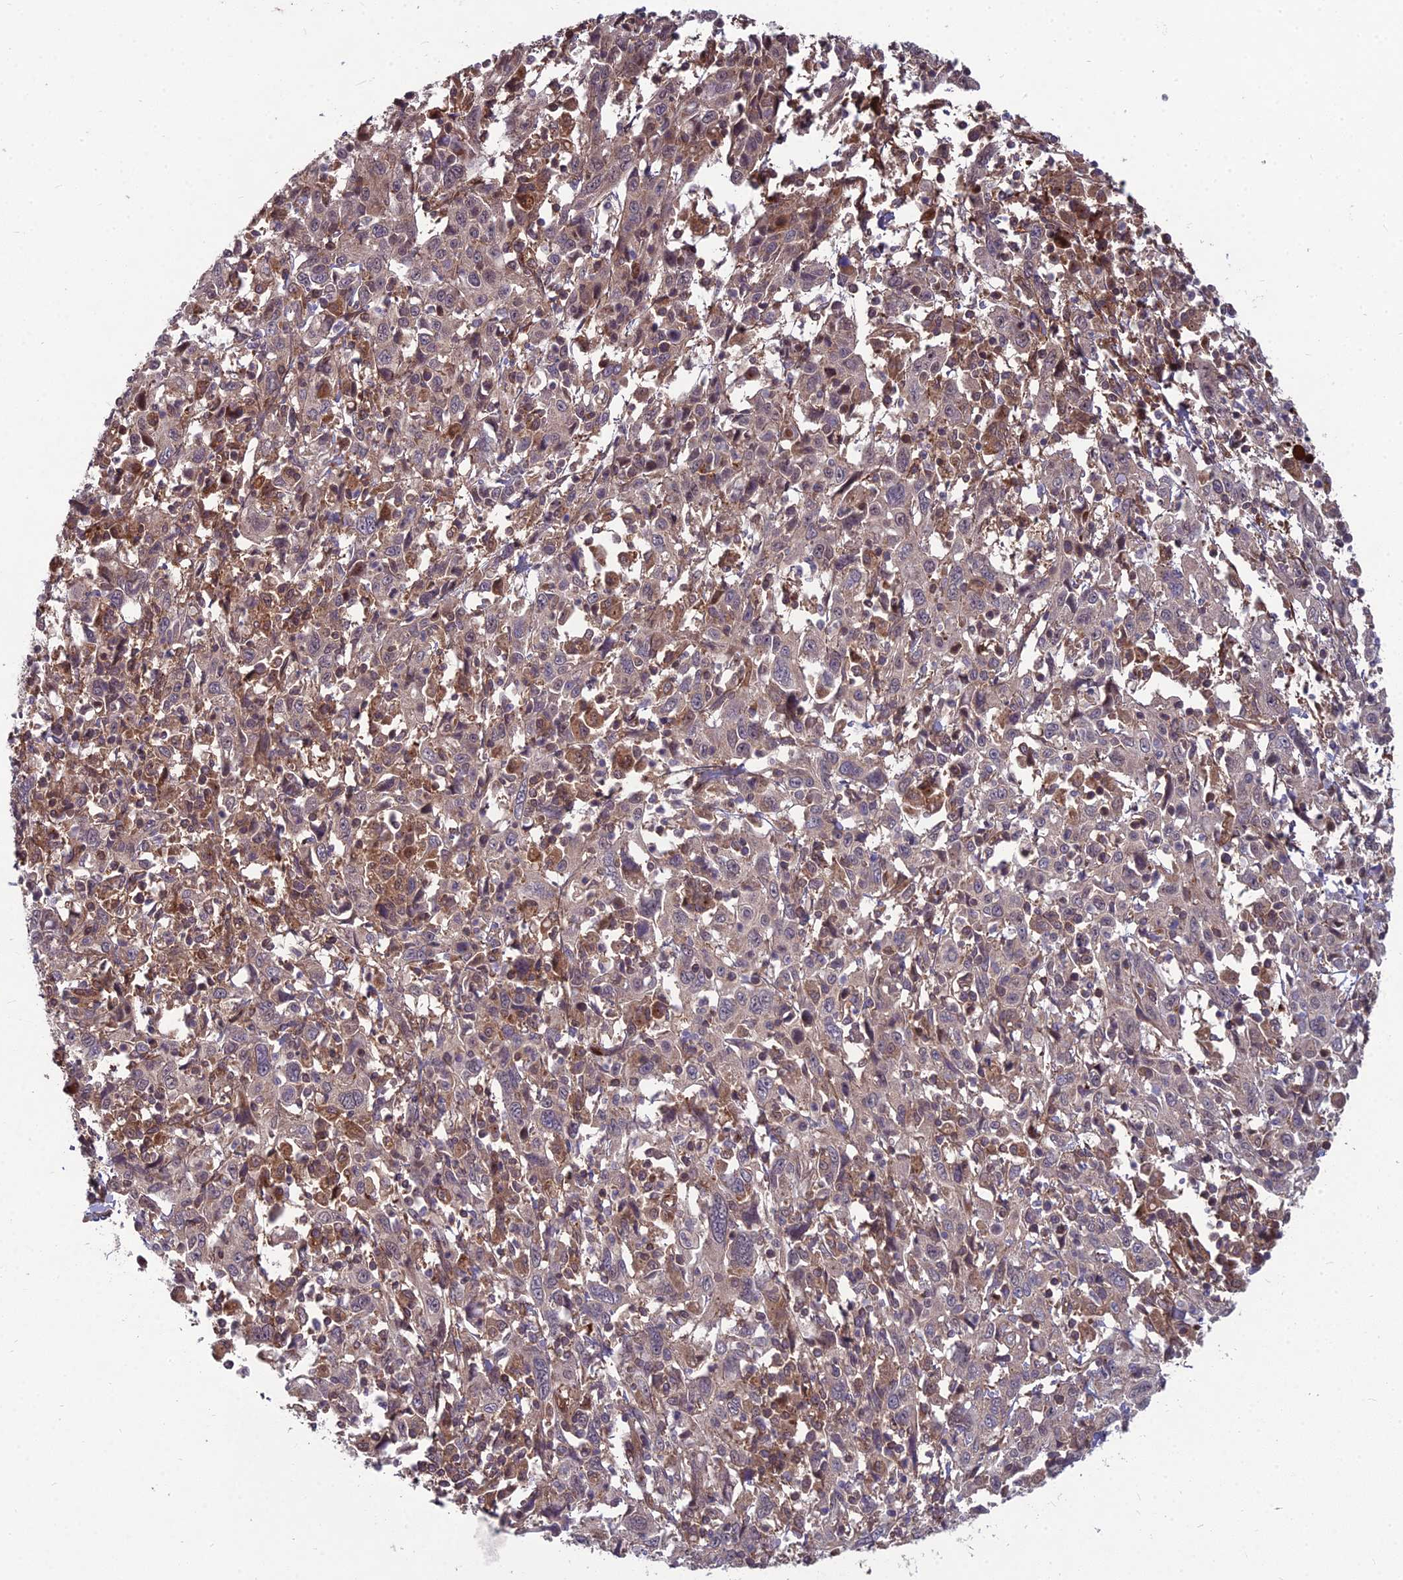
{"staining": {"intensity": "negative", "quantity": "none", "location": "none"}, "tissue": "cervical cancer", "cell_type": "Tumor cells", "image_type": "cancer", "snomed": [{"axis": "morphology", "description": "Squamous cell carcinoma, NOS"}, {"axis": "topography", "description": "Cervix"}], "caption": "The immunohistochemistry (IHC) micrograph has no significant expression in tumor cells of squamous cell carcinoma (cervical) tissue. The staining is performed using DAB (3,3'-diaminobenzidine) brown chromogen with nuclei counter-stained in using hematoxylin.", "gene": "MFSD8", "patient": {"sex": "female", "age": 46}}